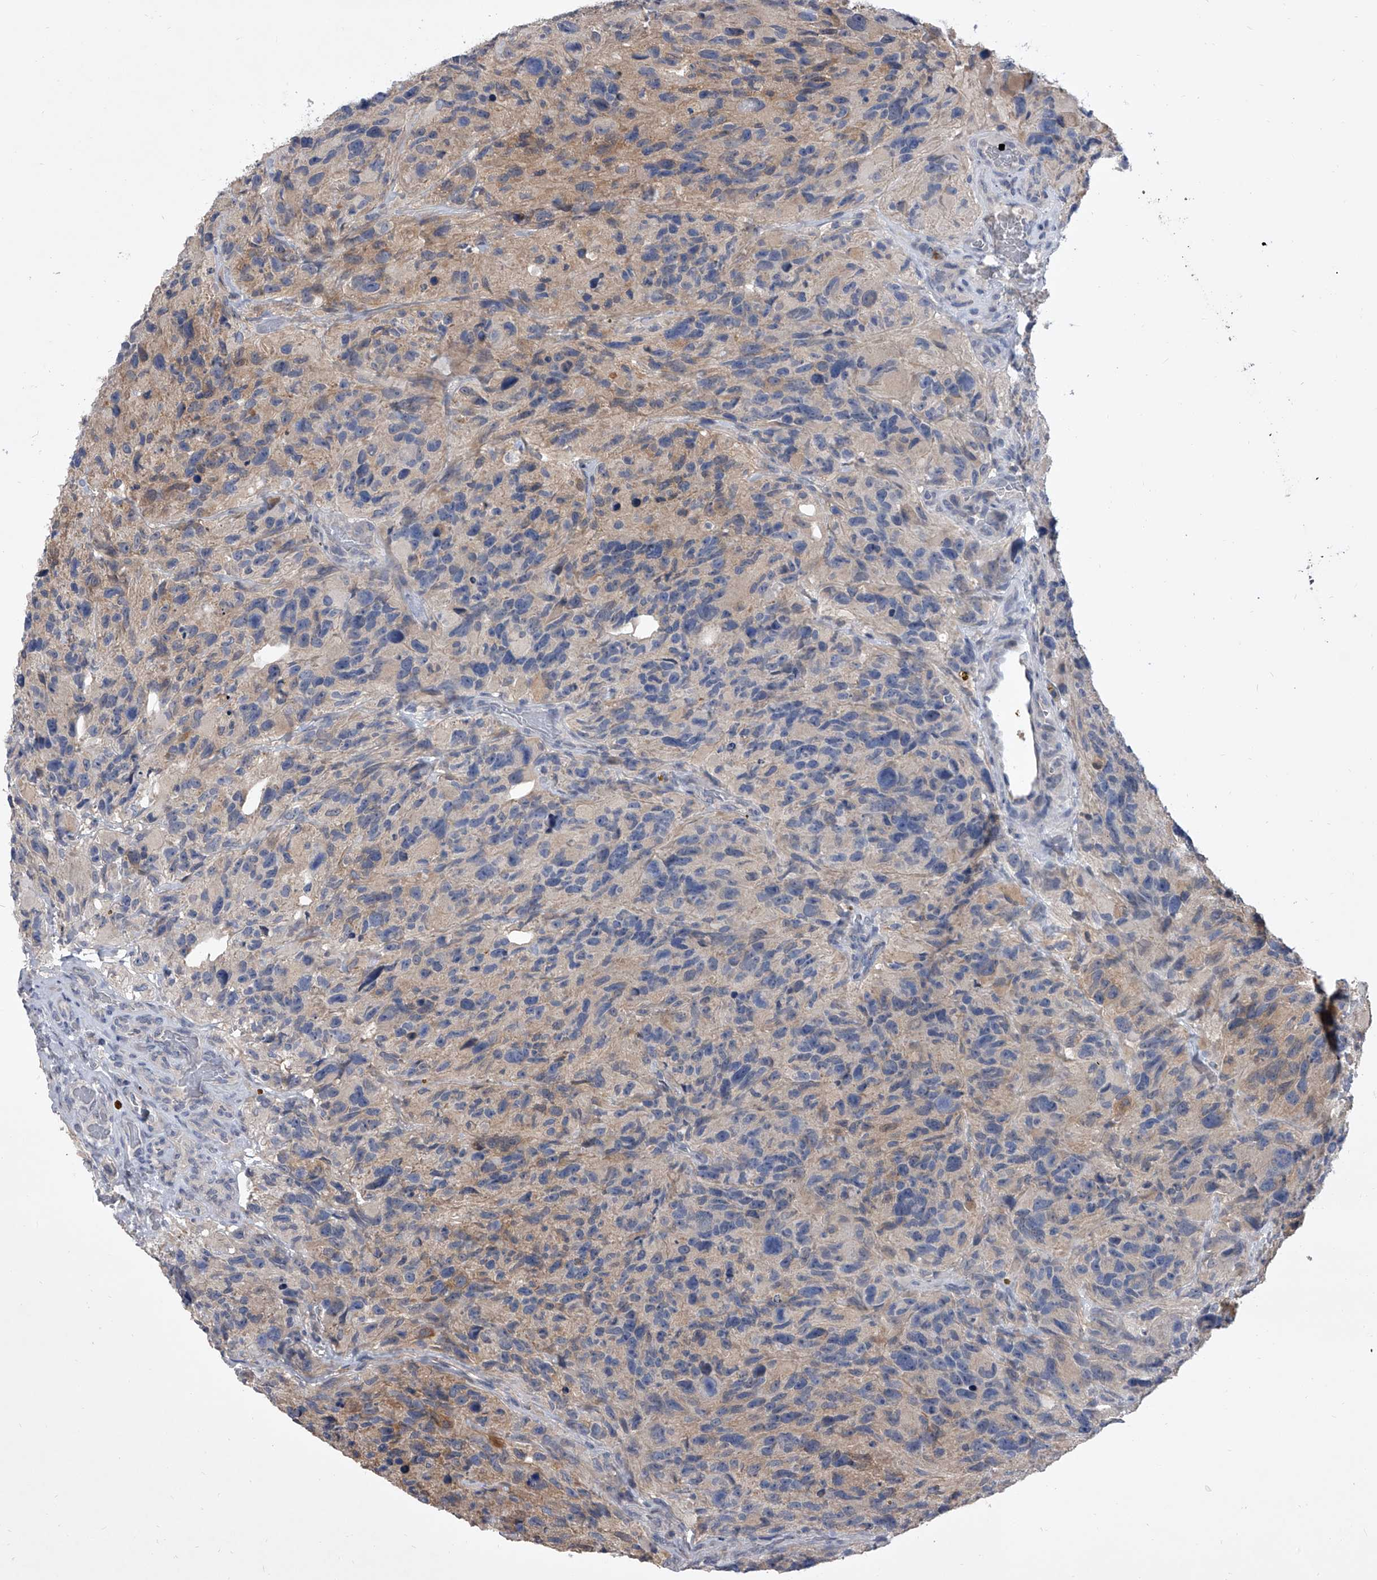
{"staining": {"intensity": "weak", "quantity": "<25%", "location": "cytoplasmic/membranous"}, "tissue": "glioma", "cell_type": "Tumor cells", "image_type": "cancer", "snomed": [{"axis": "morphology", "description": "Glioma, malignant, High grade"}, {"axis": "topography", "description": "Brain"}], "caption": "The immunohistochemistry photomicrograph has no significant positivity in tumor cells of glioma tissue. (Stains: DAB IHC with hematoxylin counter stain, Microscopy: brightfield microscopy at high magnification).", "gene": "BHLHE23", "patient": {"sex": "male", "age": 69}}